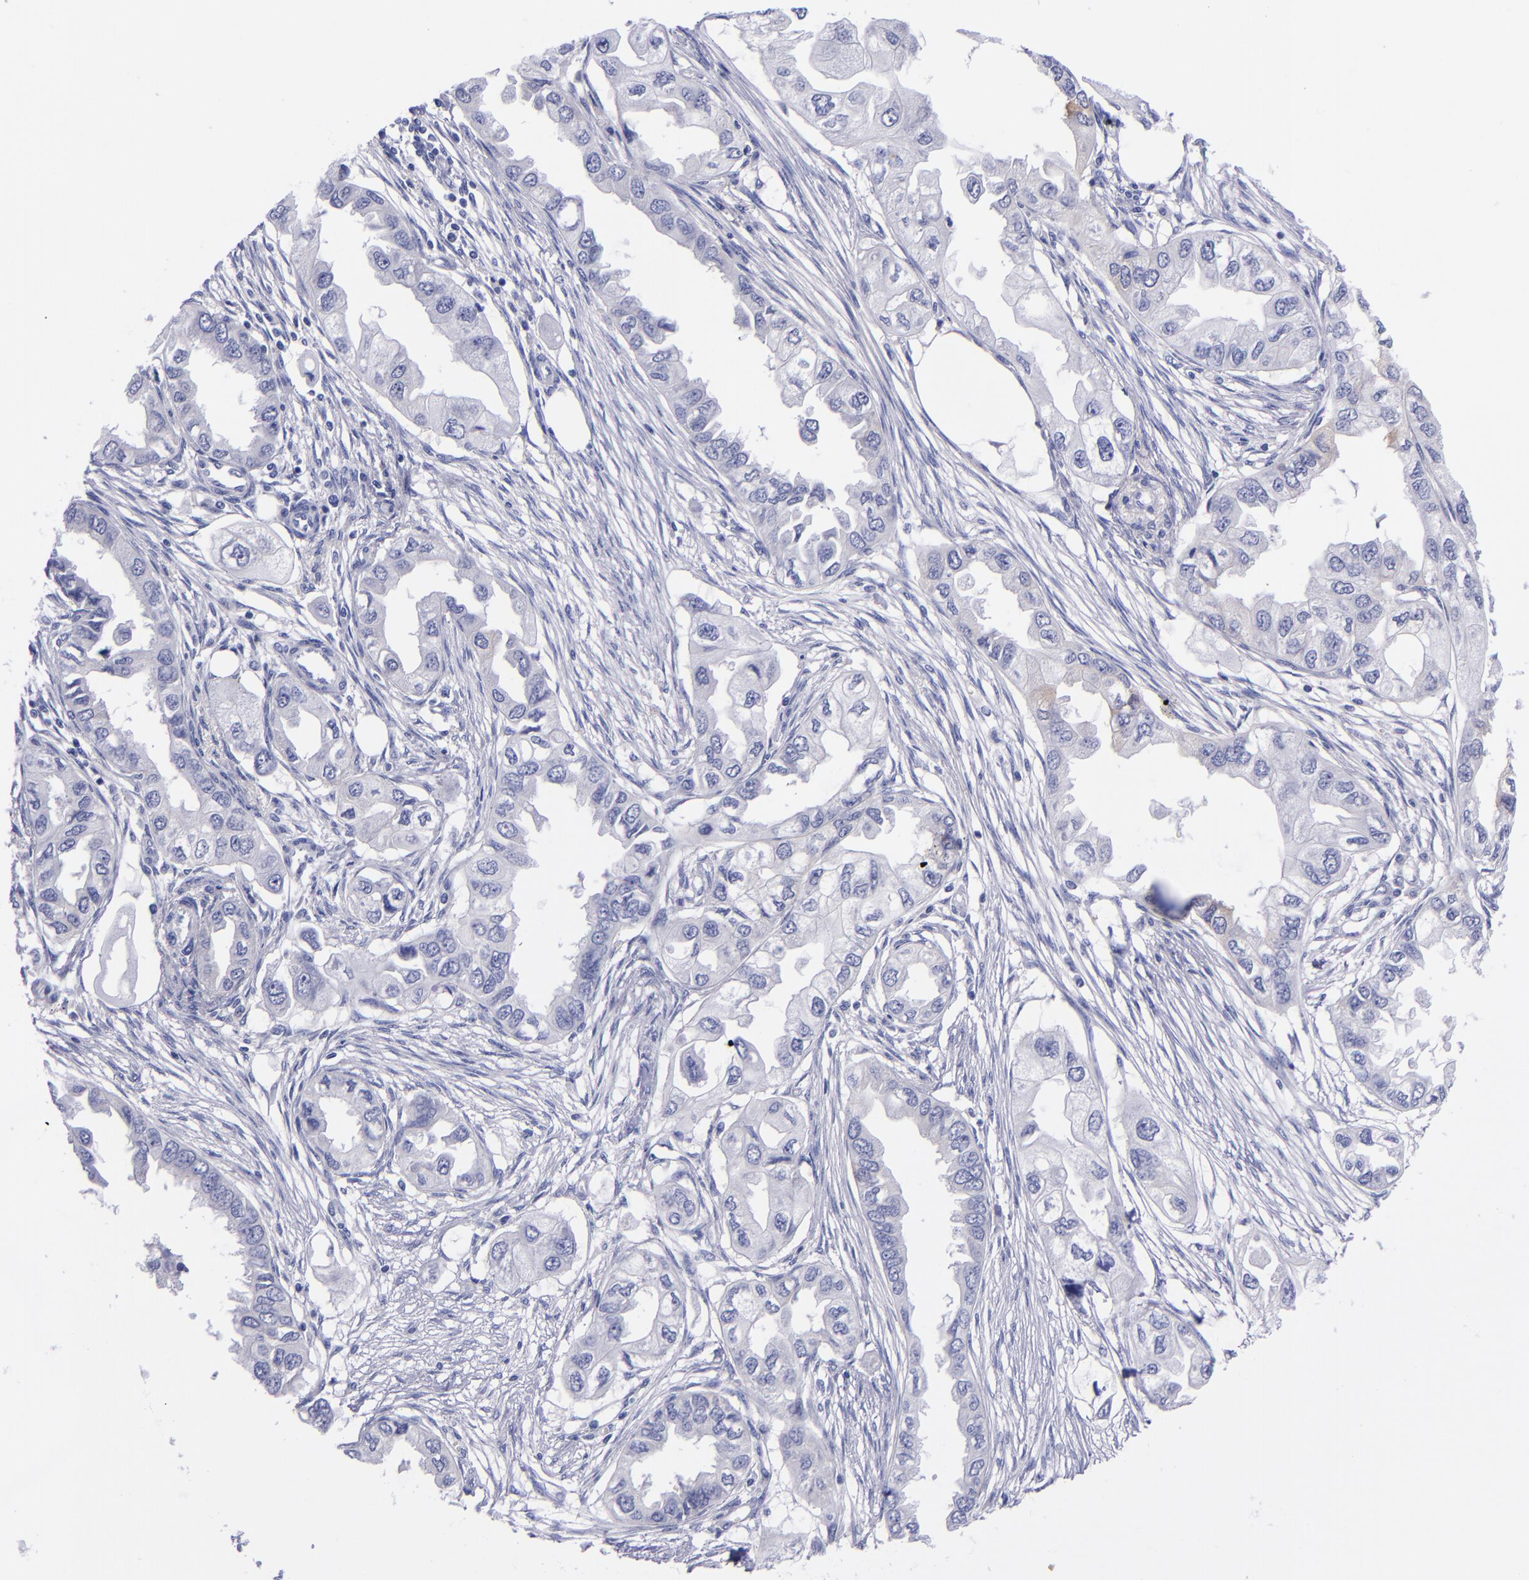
{"staining": {"intensity": "negative", "quantity": "none", "location": "none"}, "tissue": "endometrial cancer", "cell_type": "Tumor cells", "image_type": "cancer", "snomed": [{"axis": "morphology", "description": "Adenocarcinoma, NOS"}, {"axis": "topography", "description": "Endometrium"}], "caption": "Immunohistochemistry of endometrial cancer reveals no positivity in tumor cells.", "gene": "SV2A", "patient": {"sex": "female", "age": 67}}